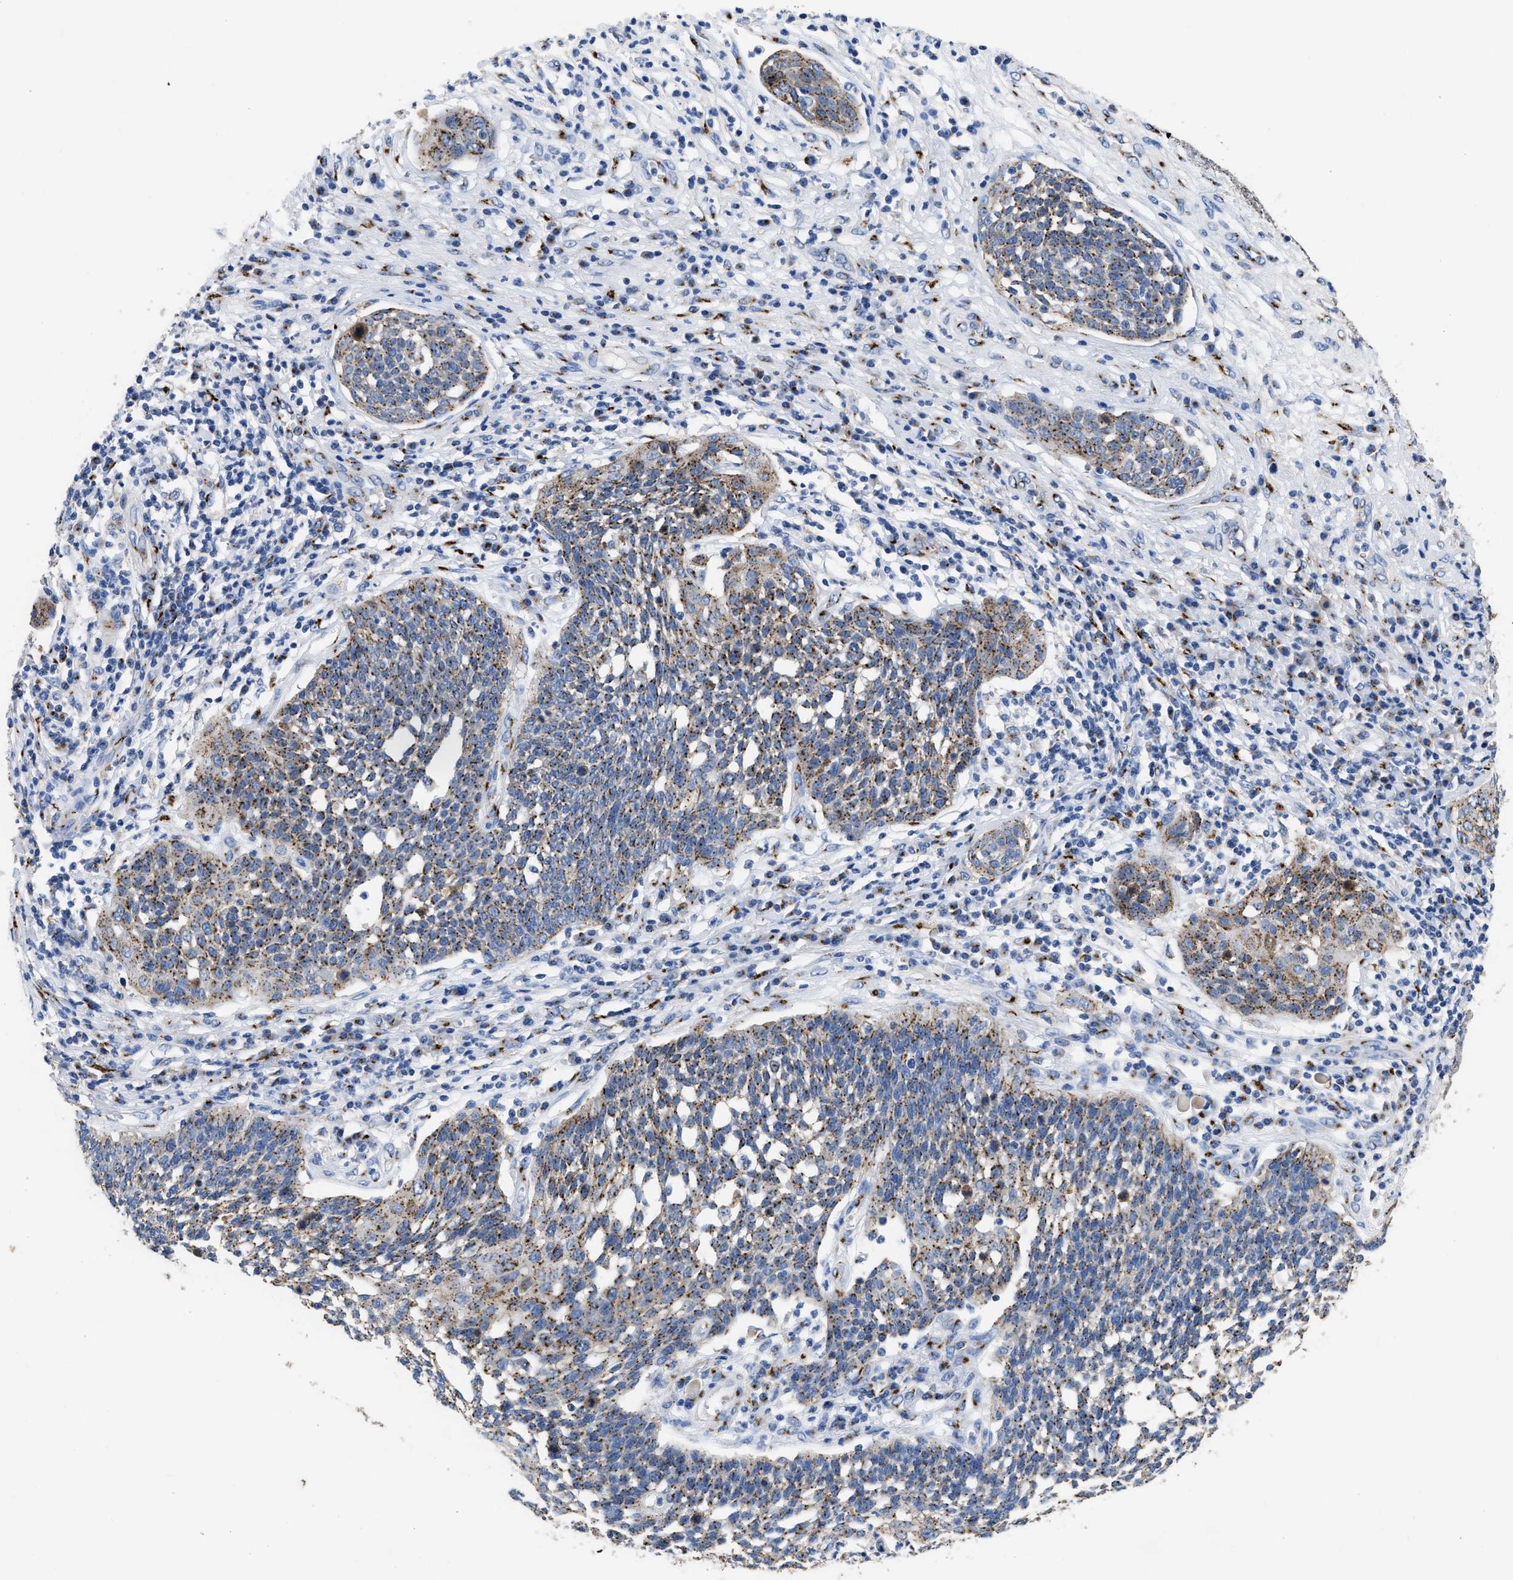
{"staining": {"intensity": "moderate", "quantity": ">75%", "location": "cytoplasmic/membranous"}, "tissue": "cervical cancer", "cell_type": "Tumor cells", "image_type": "cancer", "snomed": [{"axis": "morphology", "description": "Squamous cell carcinoma, NOS"}, {"axis": "topography", "description": "Cervix"}], "caption": "Human cervical cancer stained for a protein (brown) demonstrates moderate cytoplasmic/membranous positive staining in about >75% of tumor cells.", "gene": "TMEM87A", "patient": {"sex": "female", "age": 34}}